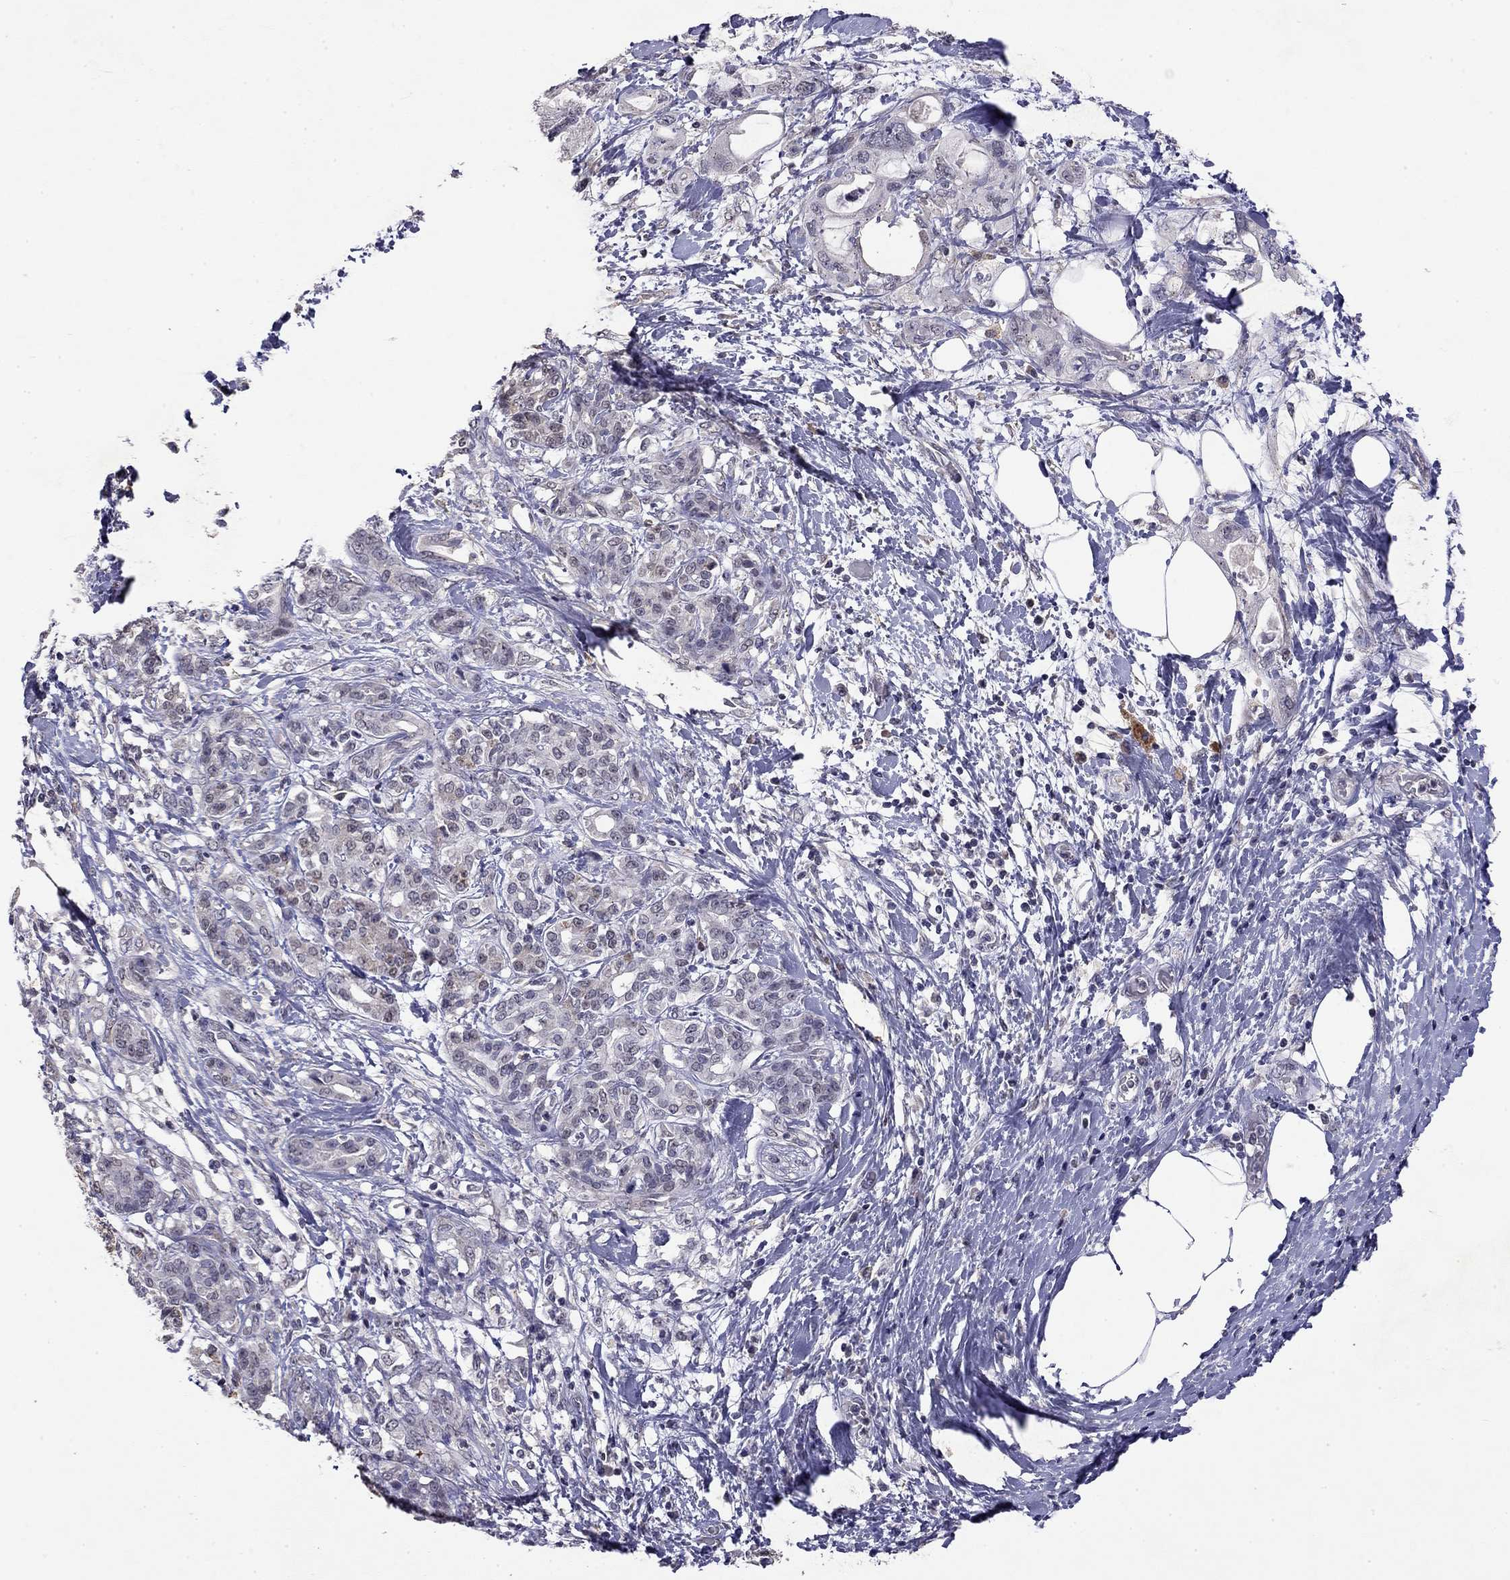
{"staining": {"intensity": "weak", "quantity": "<25%", "location": "cytoplasmic/membranous"}, "tissue": "pancreatic cancer", "cell_type": "Tumor cells", "image_type": "cancer", "snomed": [{"axis": "morphology", "description": "Adenocarcinoma, NOS"}, {"axis": "topography", "description": "Pancreas"}], "caption": "A high-resolution photomicrograph shows IHC staining of adenocarcinoma (pancreatic), which displays no significant staining in tumor cells.", "gene": "WNK3", "patient": {"sex": "female", "age": 56}}